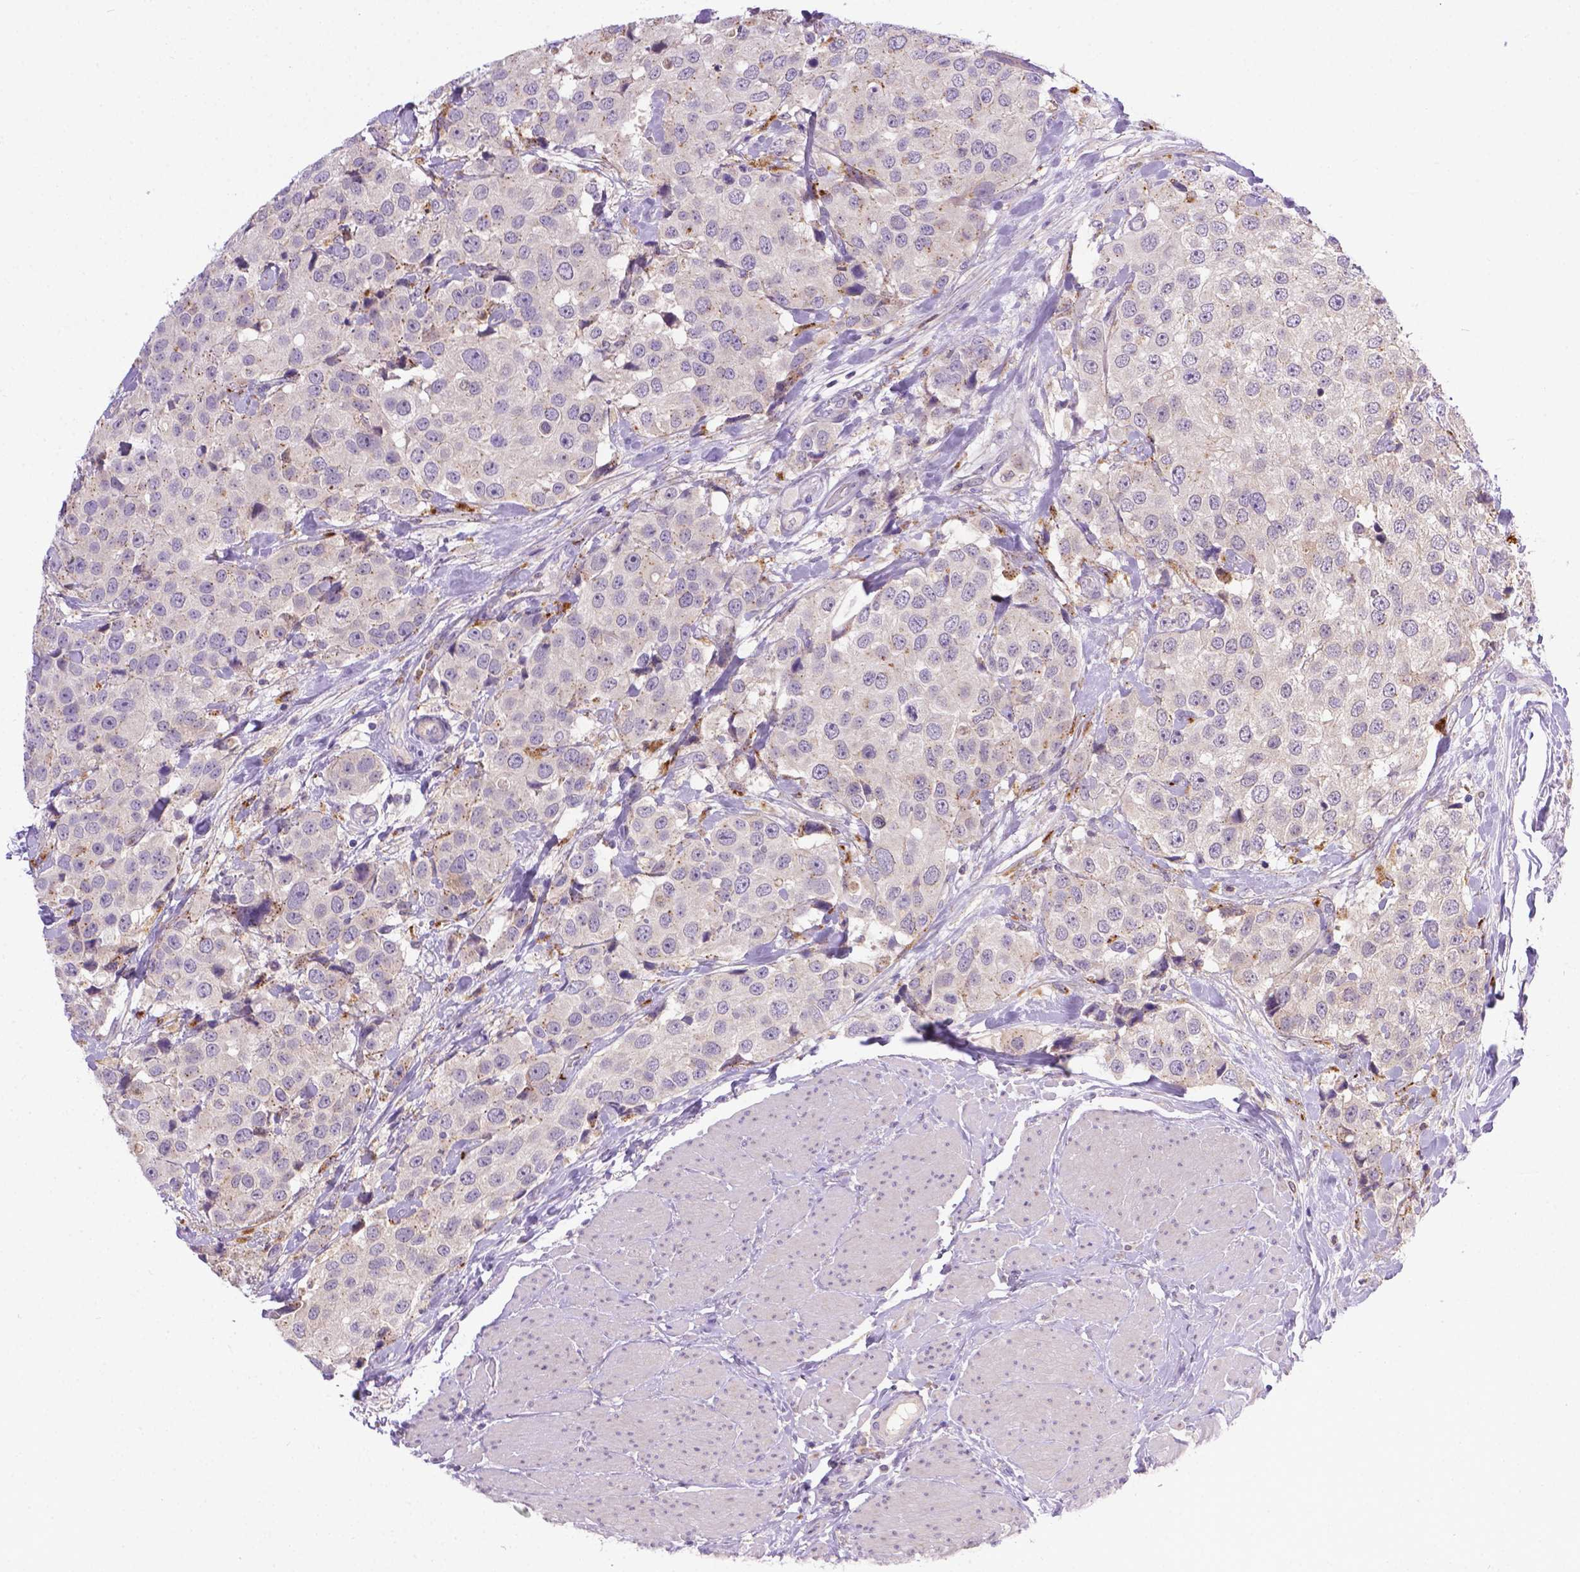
{"staining": {"intensity": "negative", "quantity": "none", "location": "none"}, "tissue": "urothelial cancer", "cell_type": "Tumor cells", "image_type": "cancer", "snomed": [{"axis": "morphology", "description": "Urothelial carcinoma, High grade"}, {"axis": "topography", "description": "Urinary bladder"}], "caption": "Tumor cells show no significant expression in urothelial cancer. (Brightfield microscopy of DAB IHC at high magnification).", "gene": "TM4SF18", "patient": {"sex": "female", "age": 64}}